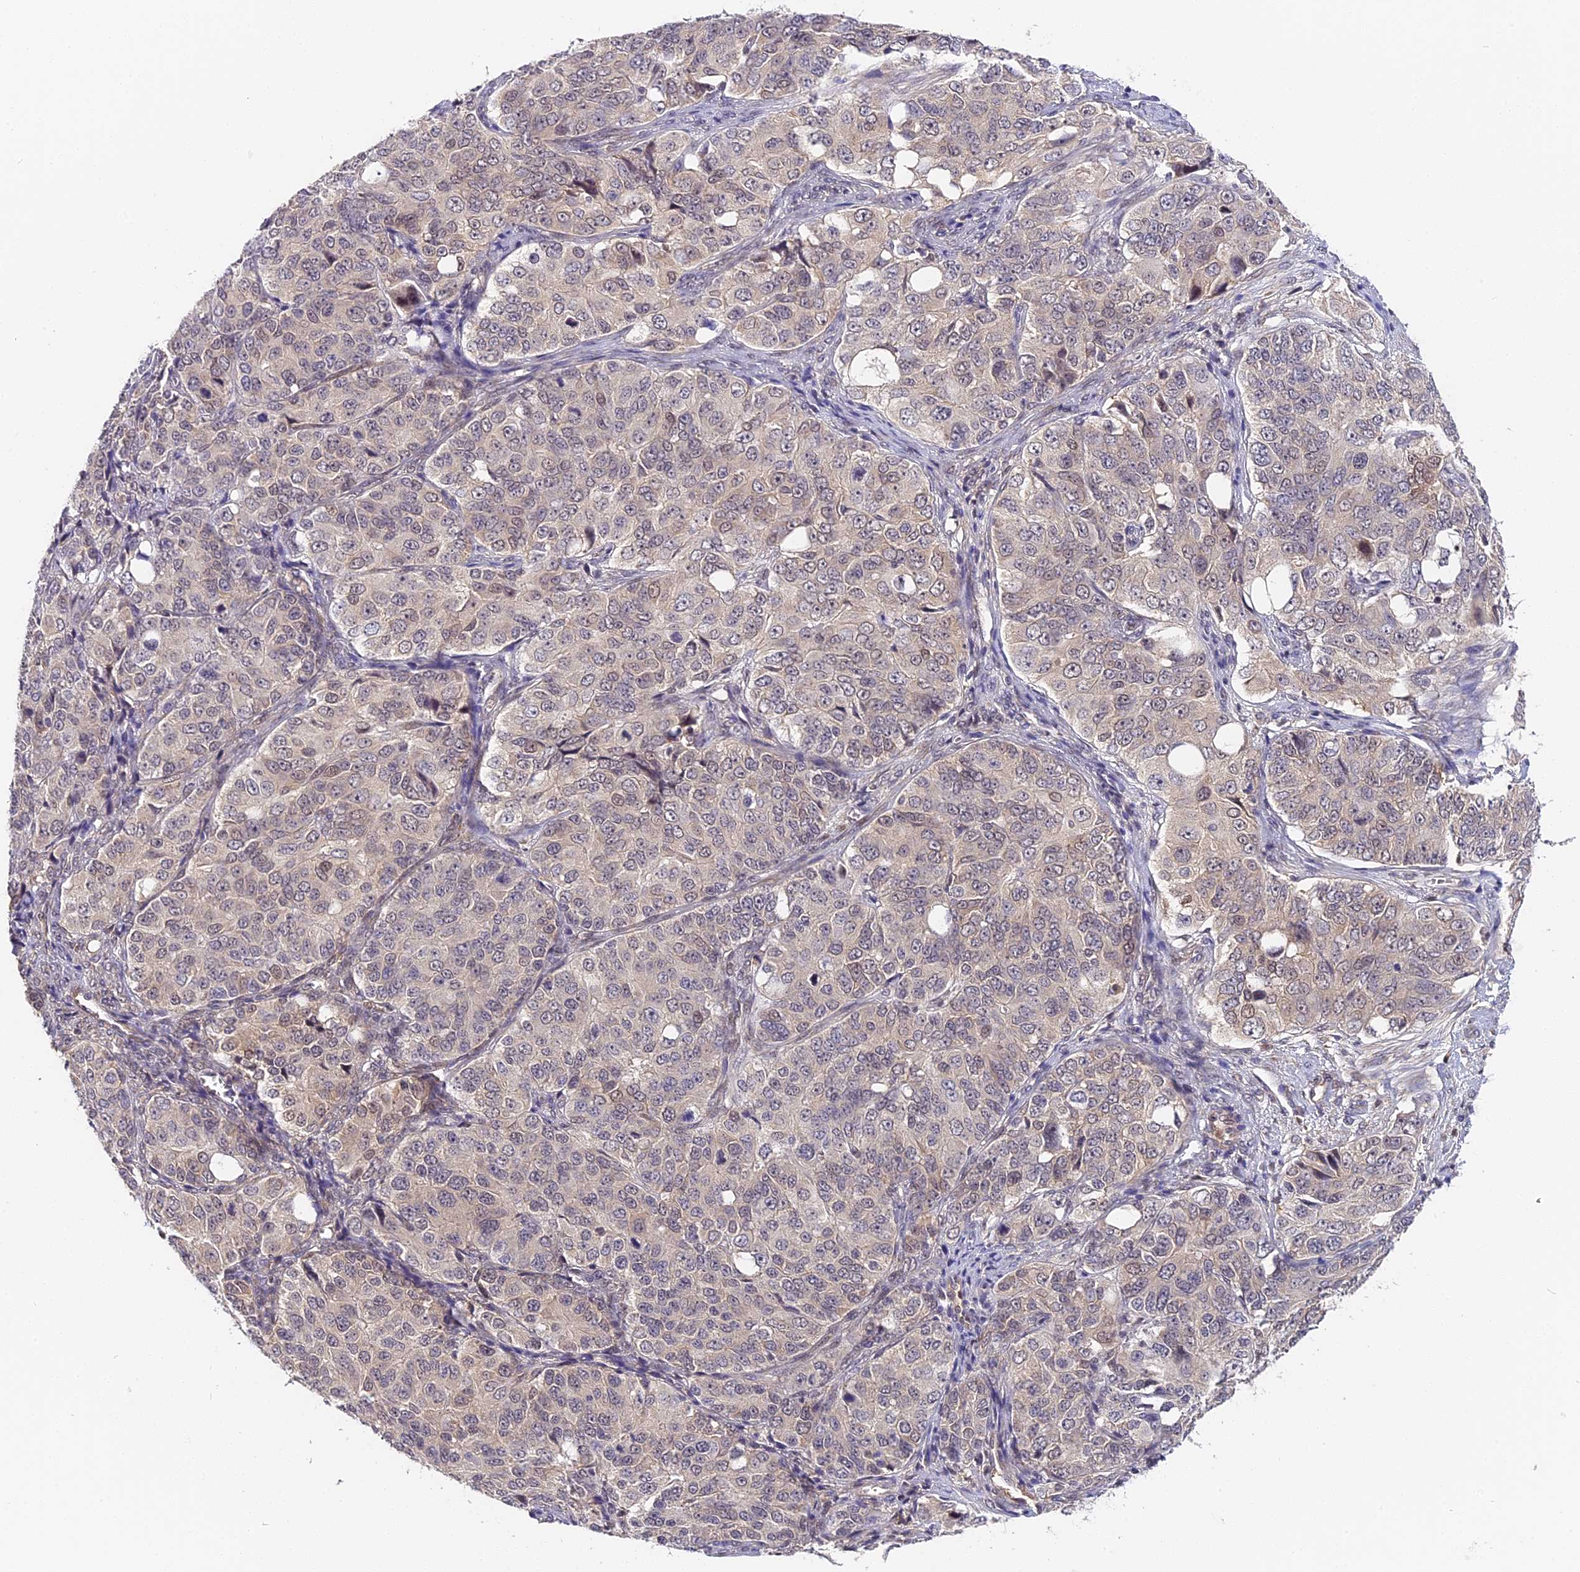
{"staining": {"intensity": "moderate", "quantity": "<25%", "location": "nuclear"}, "tissue": "ovarian cancer", "cell_type": "Tumor cells", "image_type": "cancer", "snomed": [{"axis": "morphology", "description": "Carcinoma, endometroid"}, {"axis": "topography", "description": "Ovary"}], "caption": "Ovarian cancer (endometroid carcinoma) was stained to show a protein in brown. There is low levels of moderate nuclear staining in about <25% of tumor cells.", "gene": "IMPACT", "patient": {"sex": "female", "age": 51}}